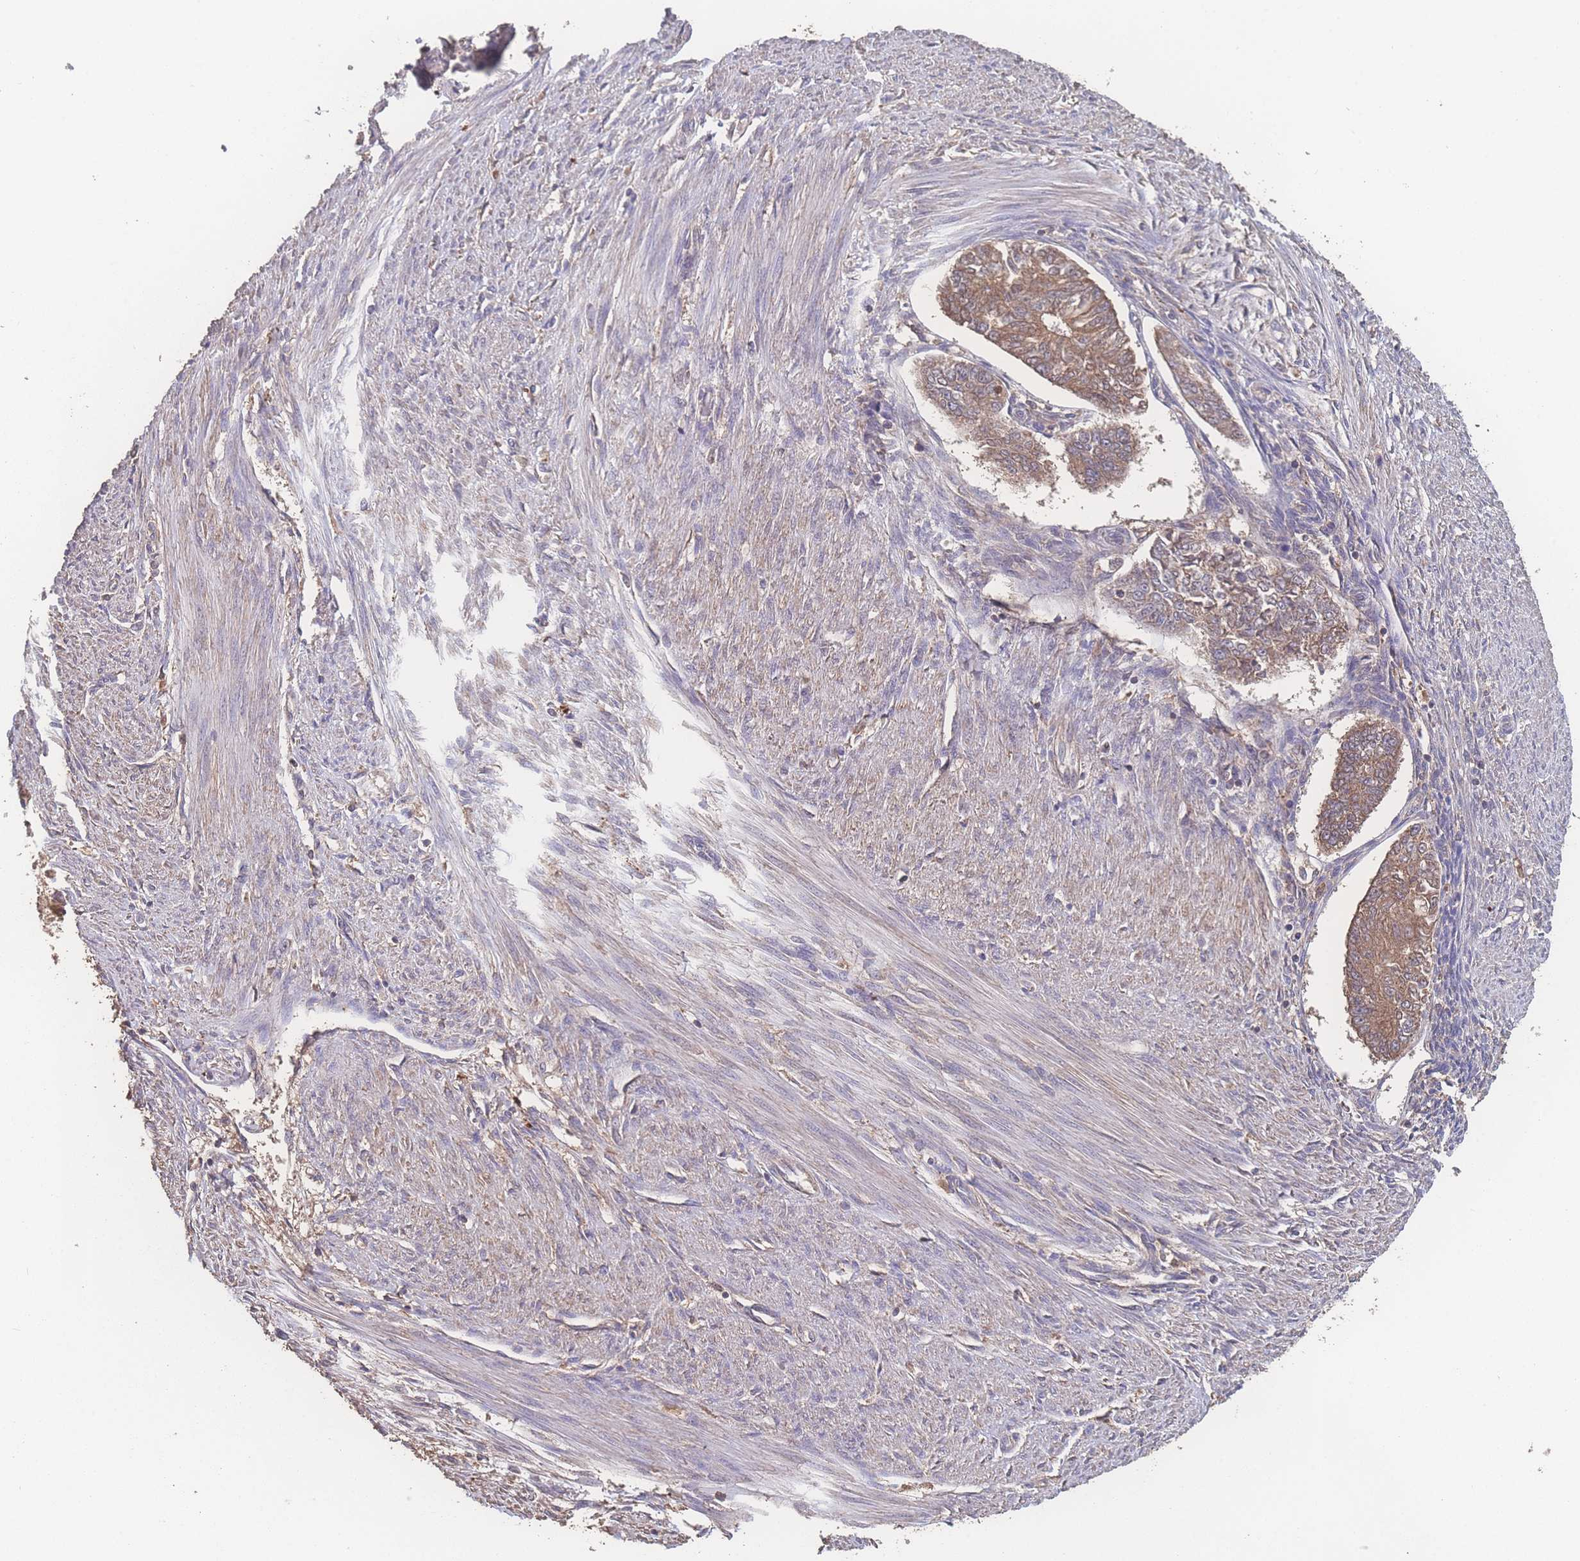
{"staining": {"intensity": "moderate", "quantity": ">75%", "location": "cytoplasmic/membranous"}, "tissue": "endometrial cancer", "cell_type": "Tumor cells", "image_type": "cancer", "snomed": [{"axis": "morphology", "description": "Adenocarcinoma, NOS"}, {"axis": "topography", "description": "Endometrium"}], "caption": "Immunohistochemical staining of human endometrial cancer demonstrates medium levels of moderate cytoplasmic/membranous positivity in approximately >75% of tumor cells. (DAB (3,3'-diaminobenzidine) = brown stain, brightfield microscopy at high magnification).", "gene": "ATXN10", "patient": {"sex": "female", "age": 32}}